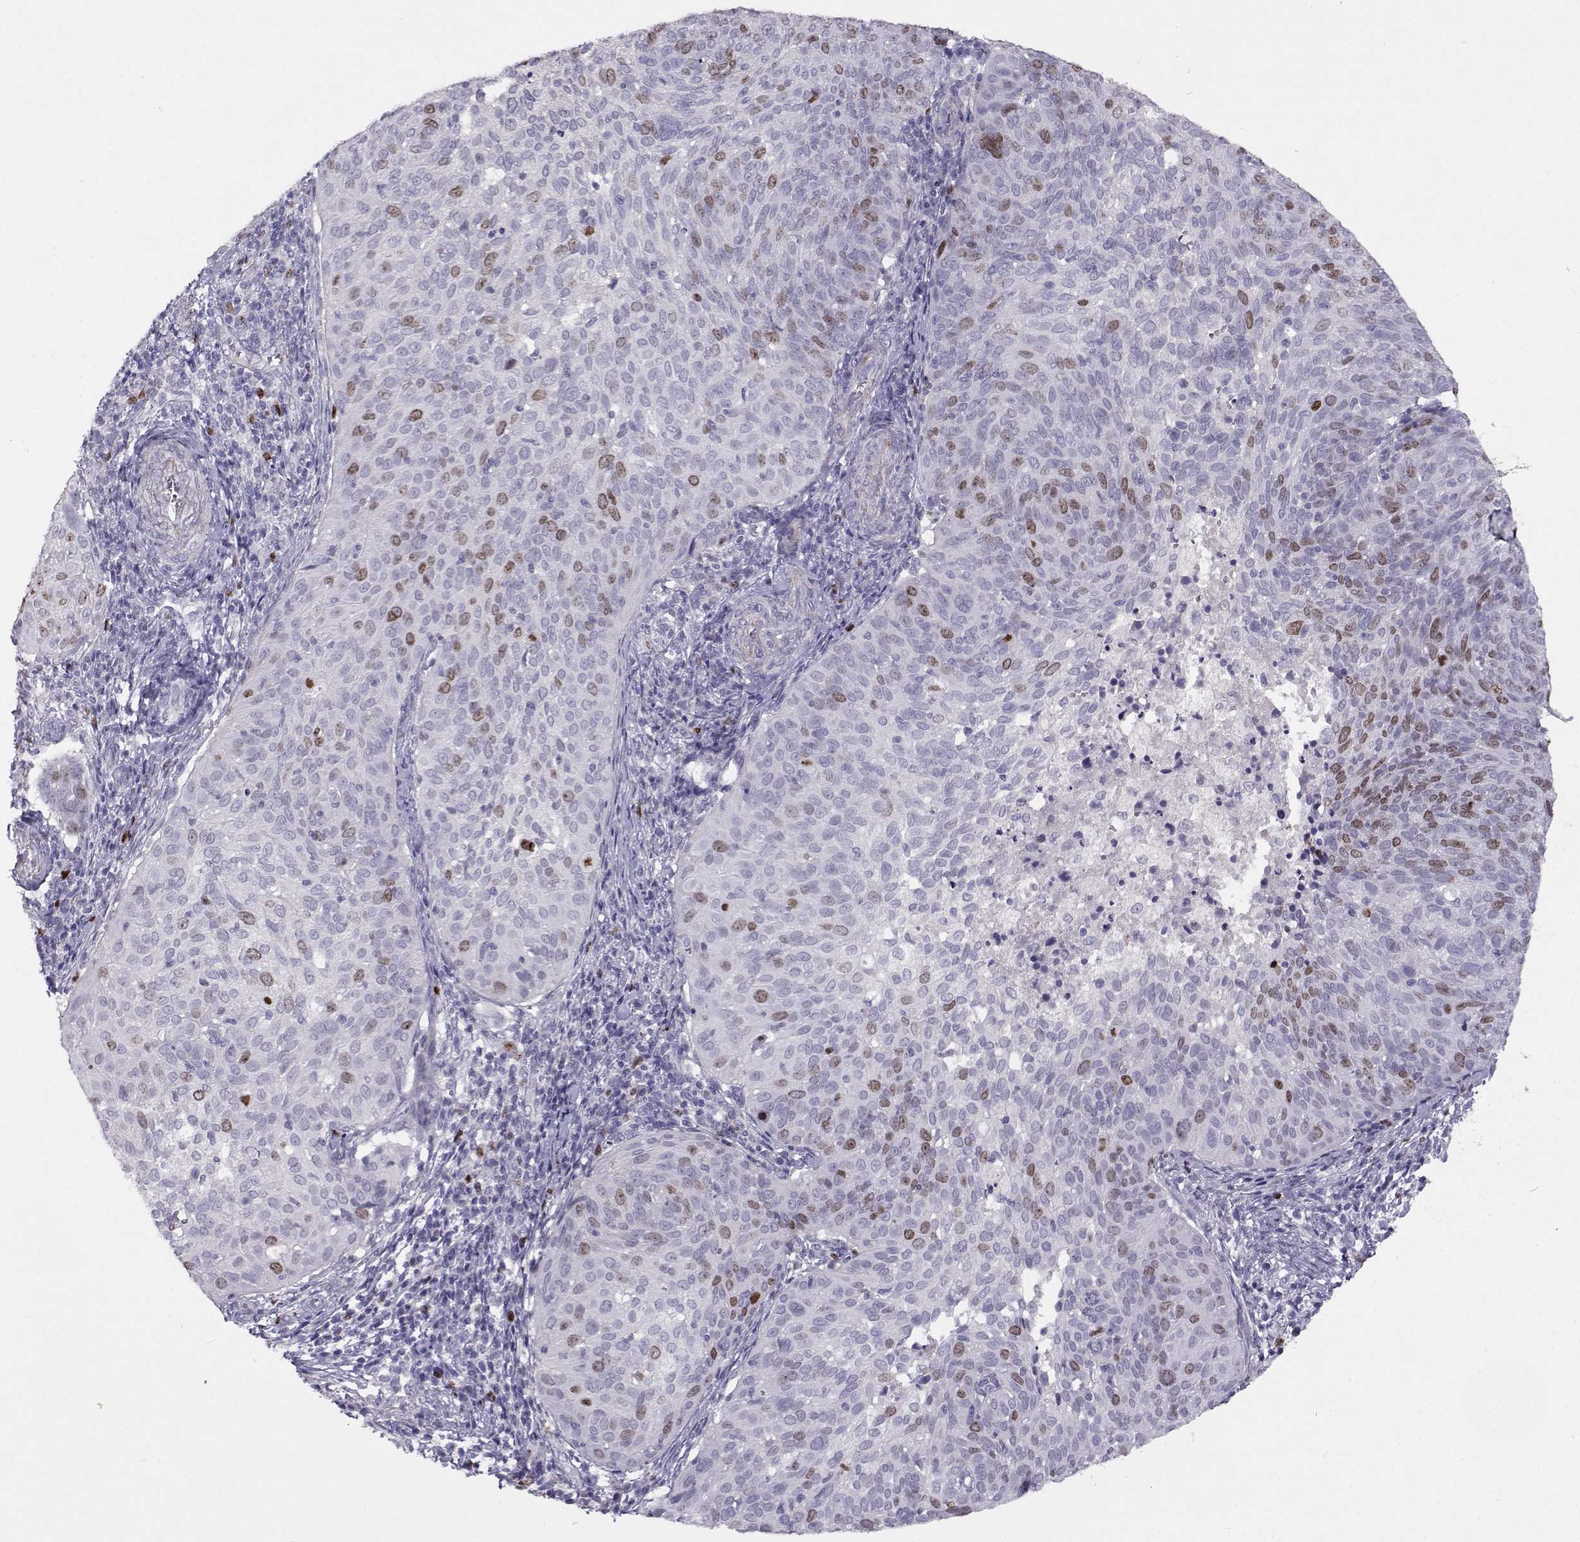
{"staining": {"intensity": "moderate", "quantity": "<25%", "location": "nuclear"}, "tissue": "cervical cancer", "cell_type": "Tumor cells", "image_type": "cancer", "snomed": [{"axis": "morphology", "description": "Squamous cell carcinoma, NOS"}, {"axis": "topography", "description": "Cervix"}], "caption": "Brown immunohistochemical staining in human squamous cell carcinoma (cervical) demonstrates moderate nuclear staining in about <25% of tumor cells.", "gene": "NPW", "patient": {"sex": "female", "age": 39}}